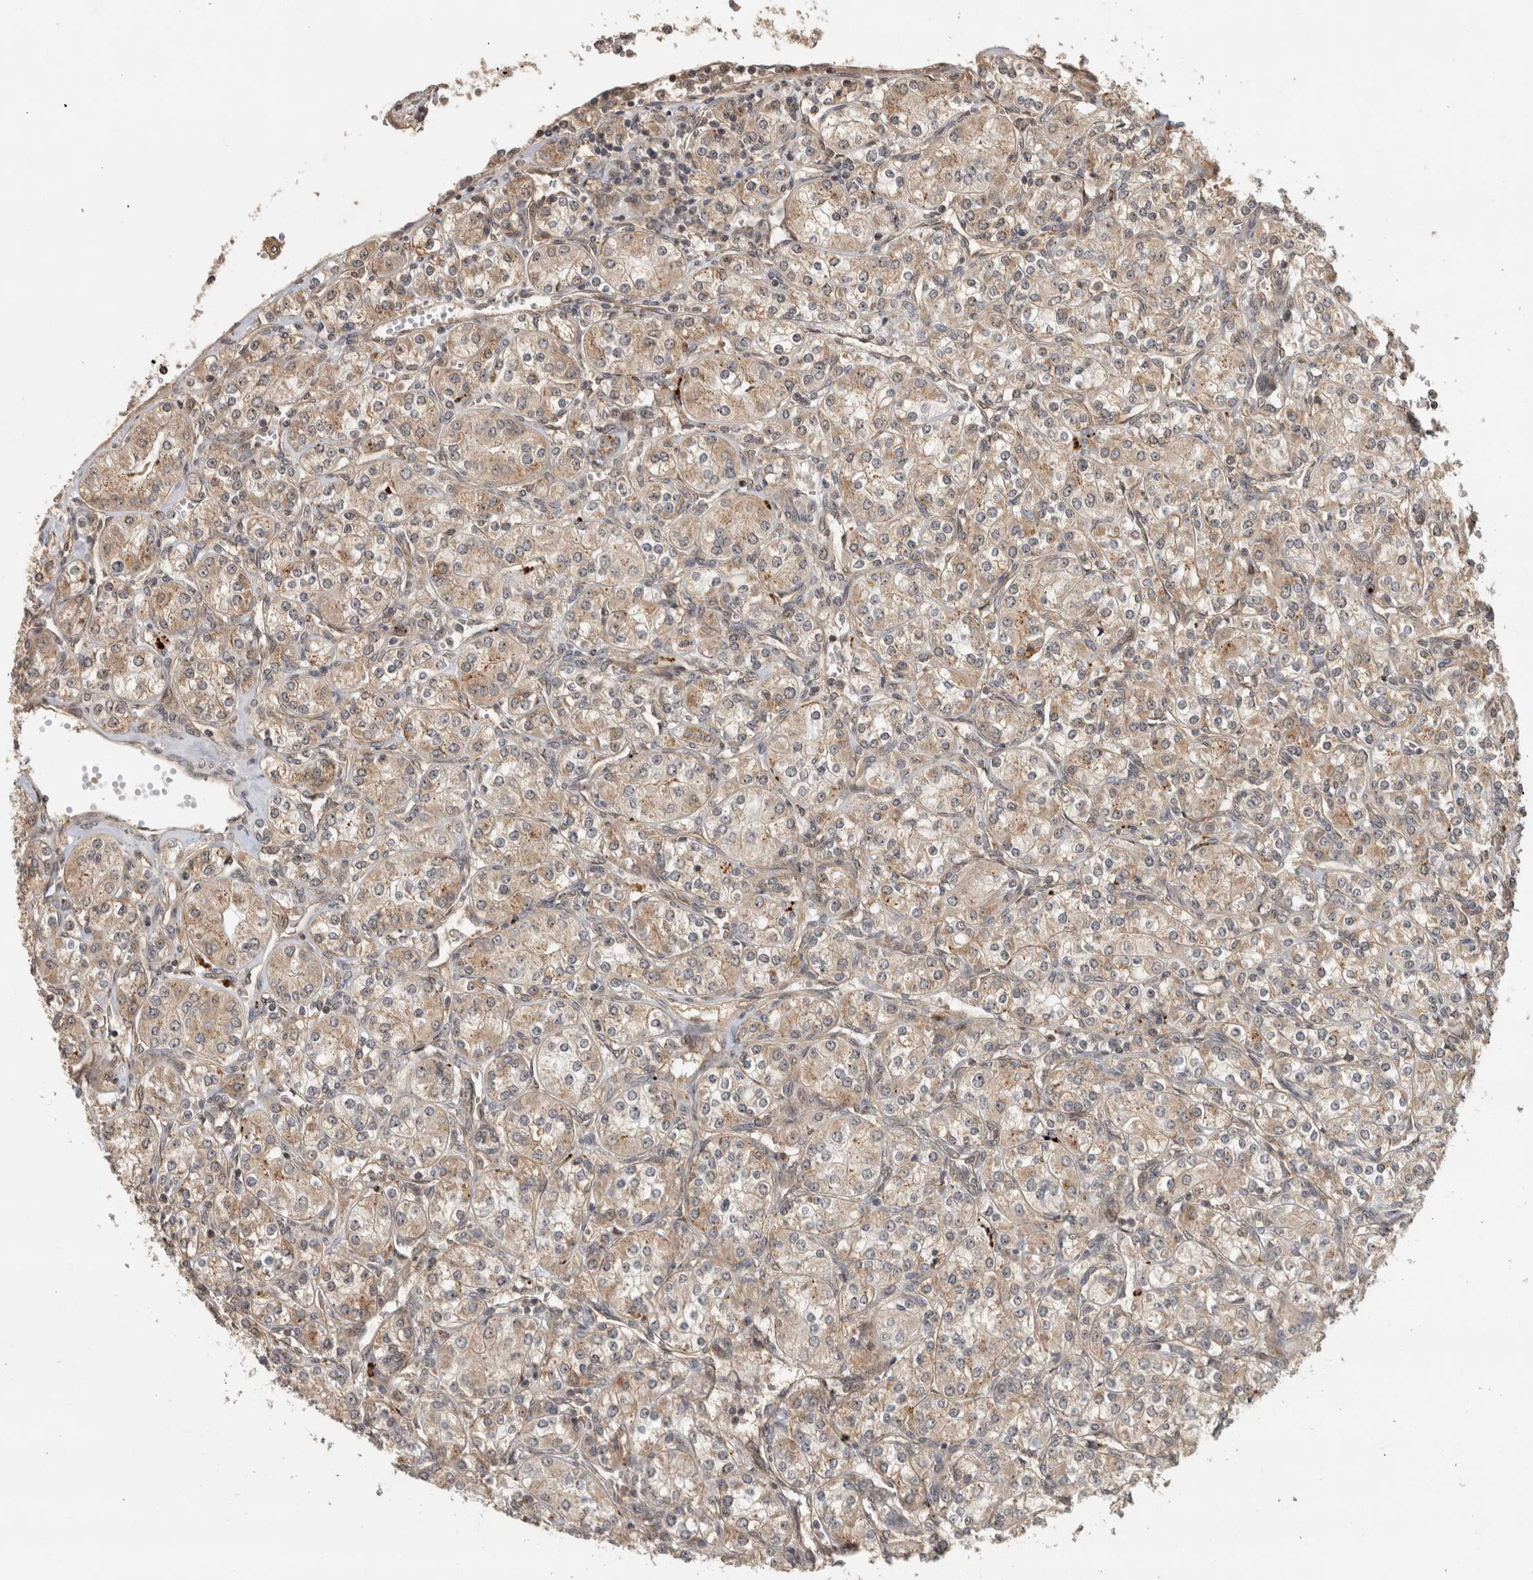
{"staining": {"intensity": "weak", "quantity": ">75%", "location": "cytoplasmic/membranous"}, "tissue": "renal cancer", "cell_type": "Tumor cells", "image_type": "cancer", "snomed": [{"axis": "morphology", "description": "Adenocarcinoma, NOS"}, {"axis": "topography", "description": "Kidney"}], "caption": "Immunohistochemical staining of human renal cancer displays low levels of weak cytoplasmic/membranous protein expression in approximately >75% of tumor cells. The protein of interest is stained brown, and the nuclei are stained in blue (DAB (3,3'-diaminobenzidine) IHC with brightfield microscopy, high magnification).", "gene": "PITPNC1", "patient": {"sex": "male", "age": 77}}